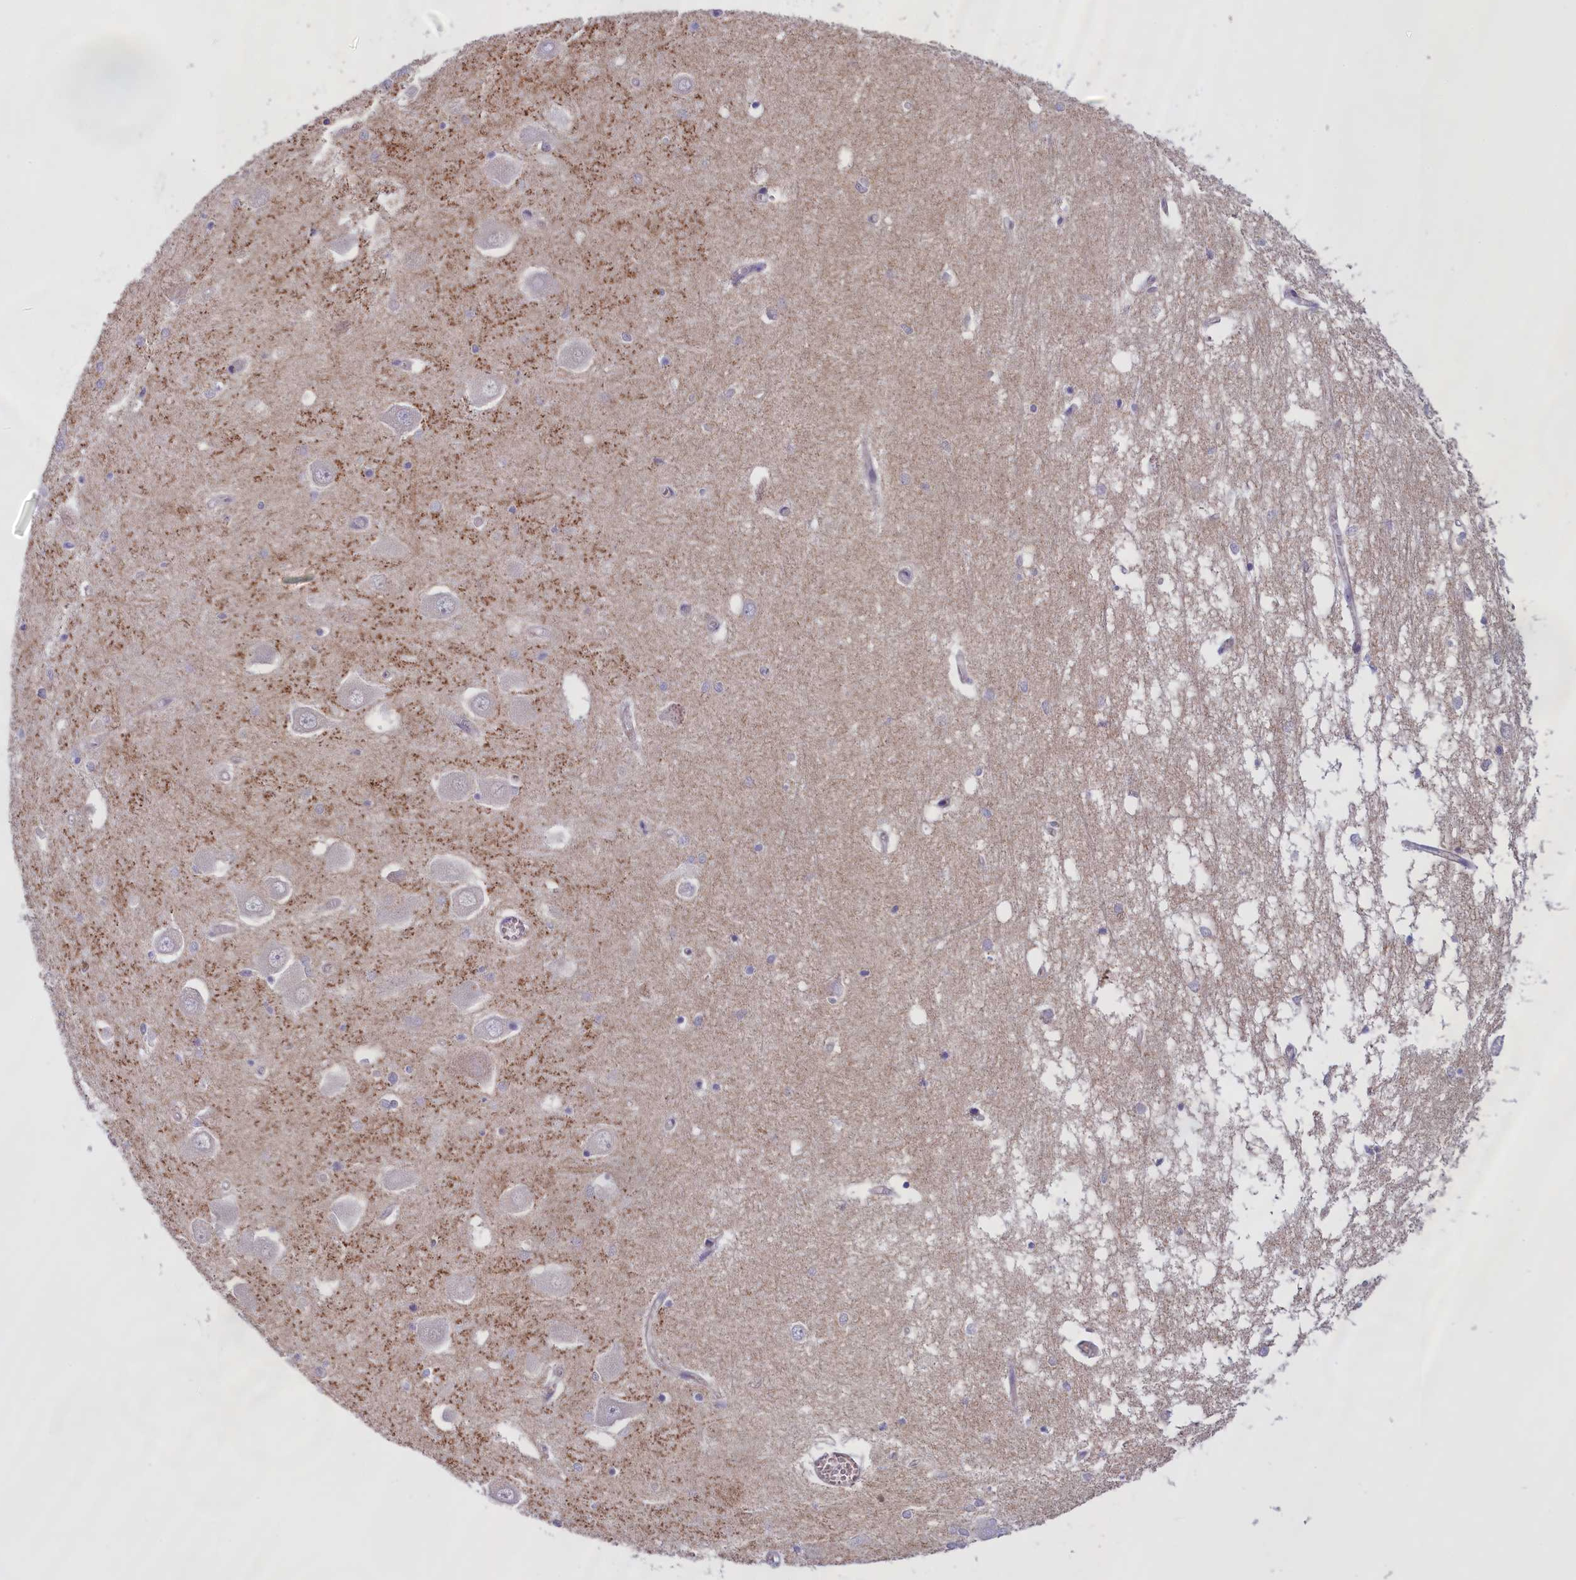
{"staining": {"intensity": "negative", "quantity": "none", "location": "none"}, "tissue": "hippocampus", "cell_type": "Glial cells", "image_type": "normal", "snomed": [{"axis": "morphology", "description": "Normal tissue, NOS"}, {"axis": "topography", "description": "Hippocampus"}], "caption": "The micrograph exhibits no significant positivity in glial cells of hippocampus.", "gene": "IGFALS", "patient": {"sex": "male", "age": 70}}